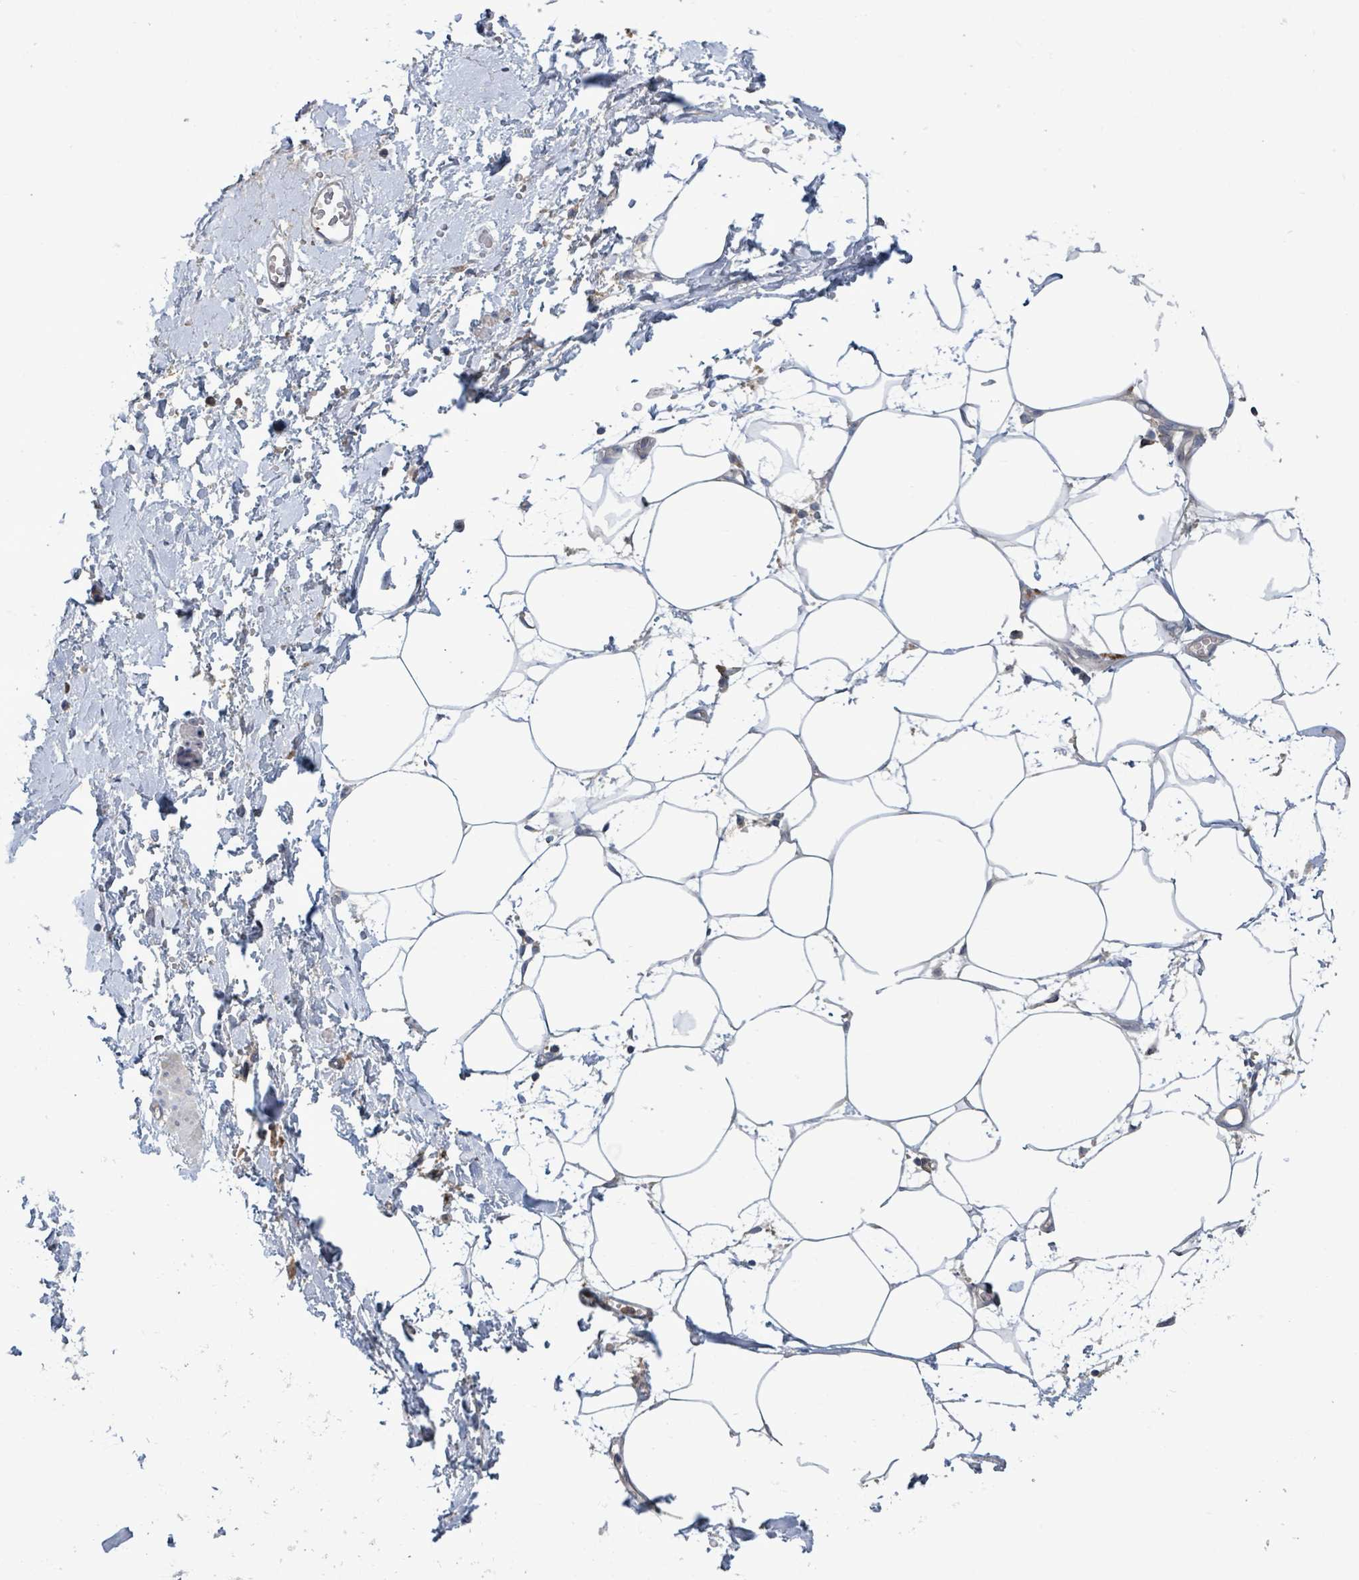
{"staining": {"intensity": "negative", "quantity": "none", "location": "none"}, "tissue": "adipose tissue", "cell_type": "Adipocytes", "image_type": "normal", "snomed": [{"axis": "morphology", "description": "Normal tissue, NOS"}, {"axis": "topography", "description": "Prostate"}, {"axis": "topography", "description": "Peripheral nerve tissue"}], "caption": "Immunohistochemistry photomicrograph of unremarkable adipose tissue: adipose tissue stained with DAB (3,3'-diaminobenzidine) displays no significant protein staining in adipocytes.", "gene": "PLAAT1", "patient": {"sex": "male", "age": 55}}